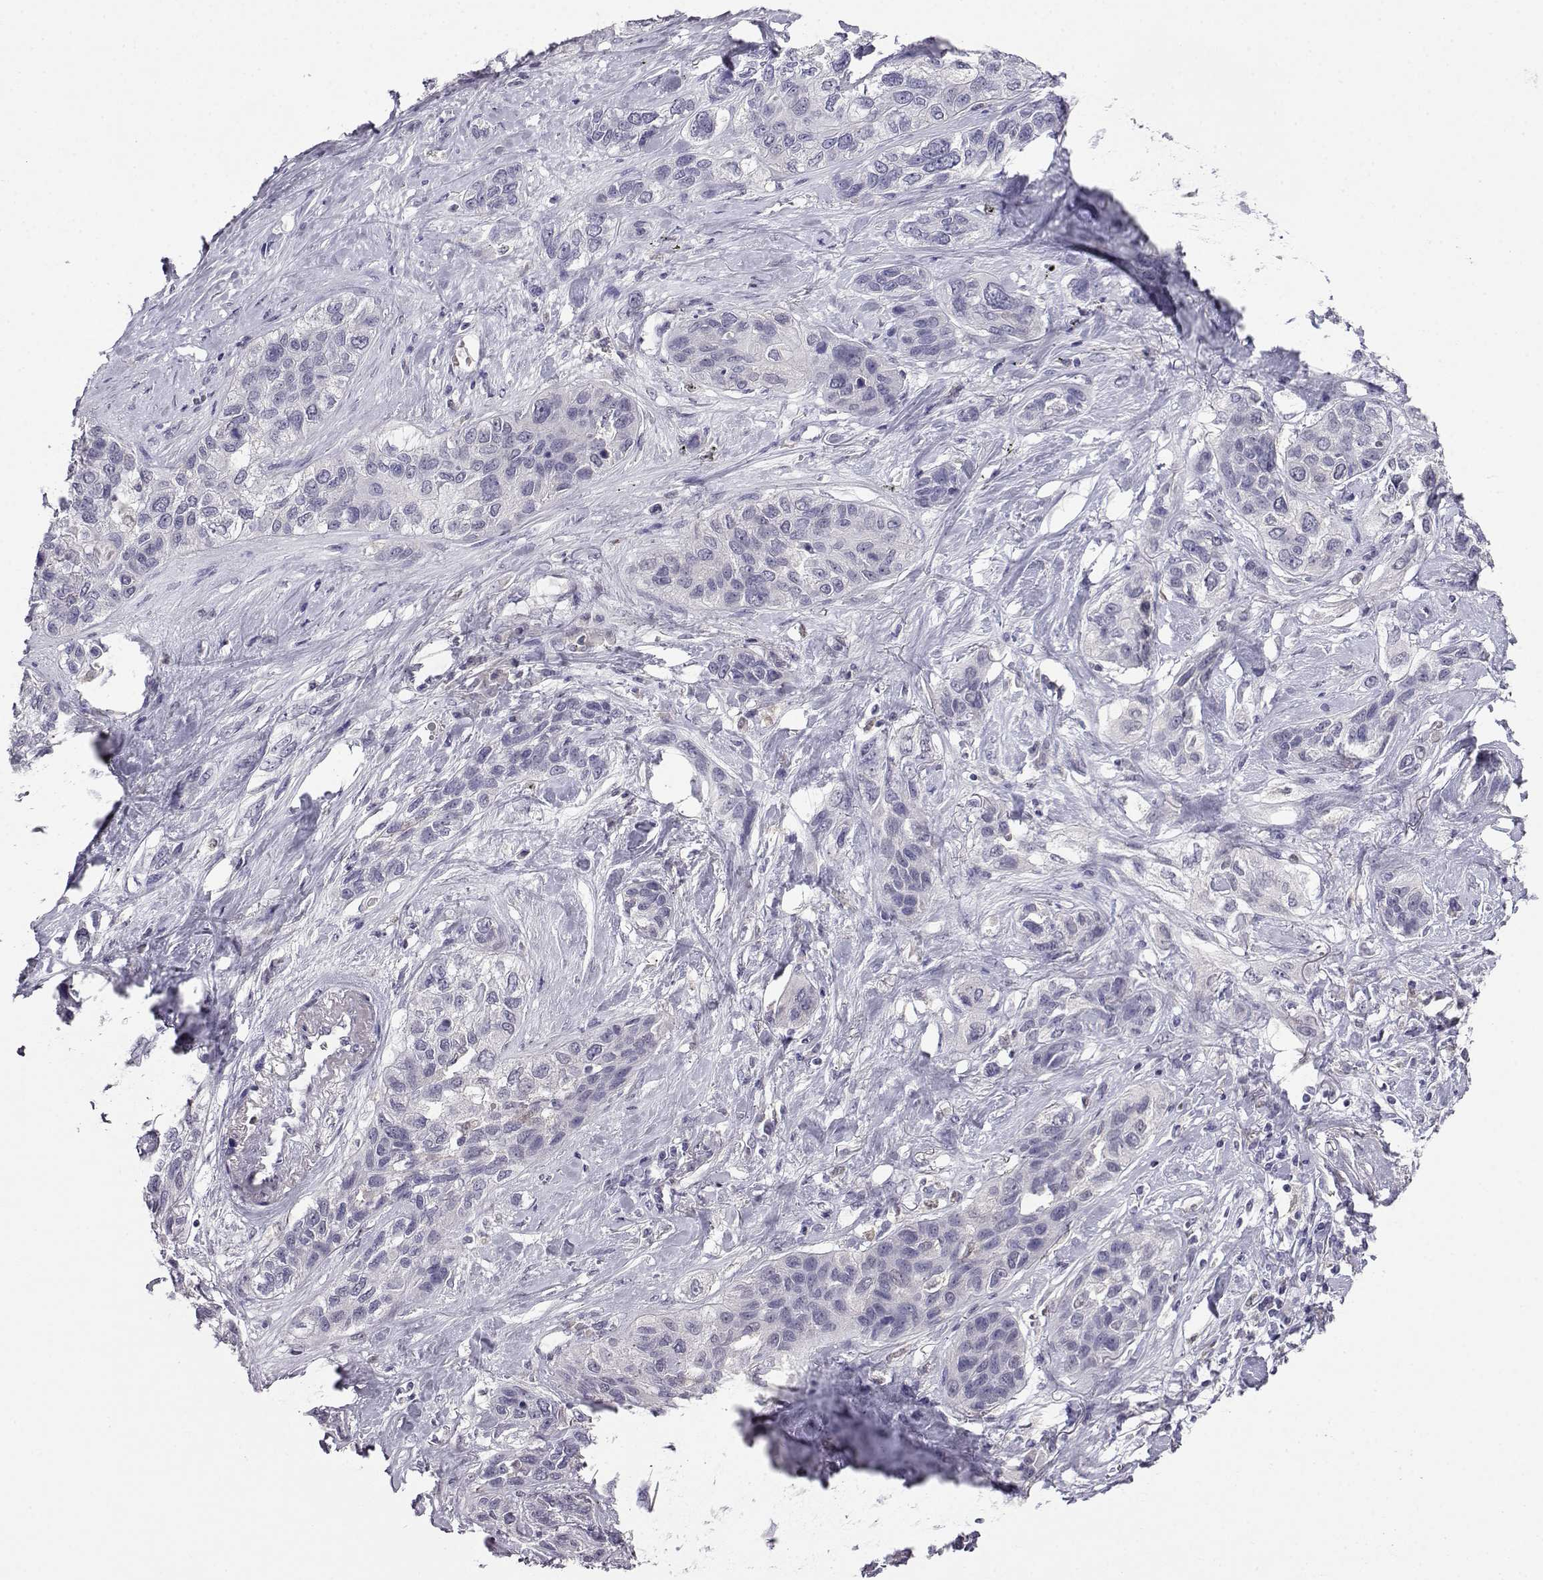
{"staining": {"intensity": "negative", "quantity": "none", "location": "none"}, "tissue": "lung cancer", "cell_type": "Tumor cells", "image_type": "cancer", "snomed": [{"axis": "morphology", "description": "Squamous cell carcinoma, NOS"}, {"axis": "topography", "description": "Lung"}], "caption": "DAB immunohistochemical staining of lung cancer (squamous cell carcinoma) demonstrates no significant positivity in tumor cells.", "gene": "AKR1B1", "patient": {"sex": "female", "age": 70}}